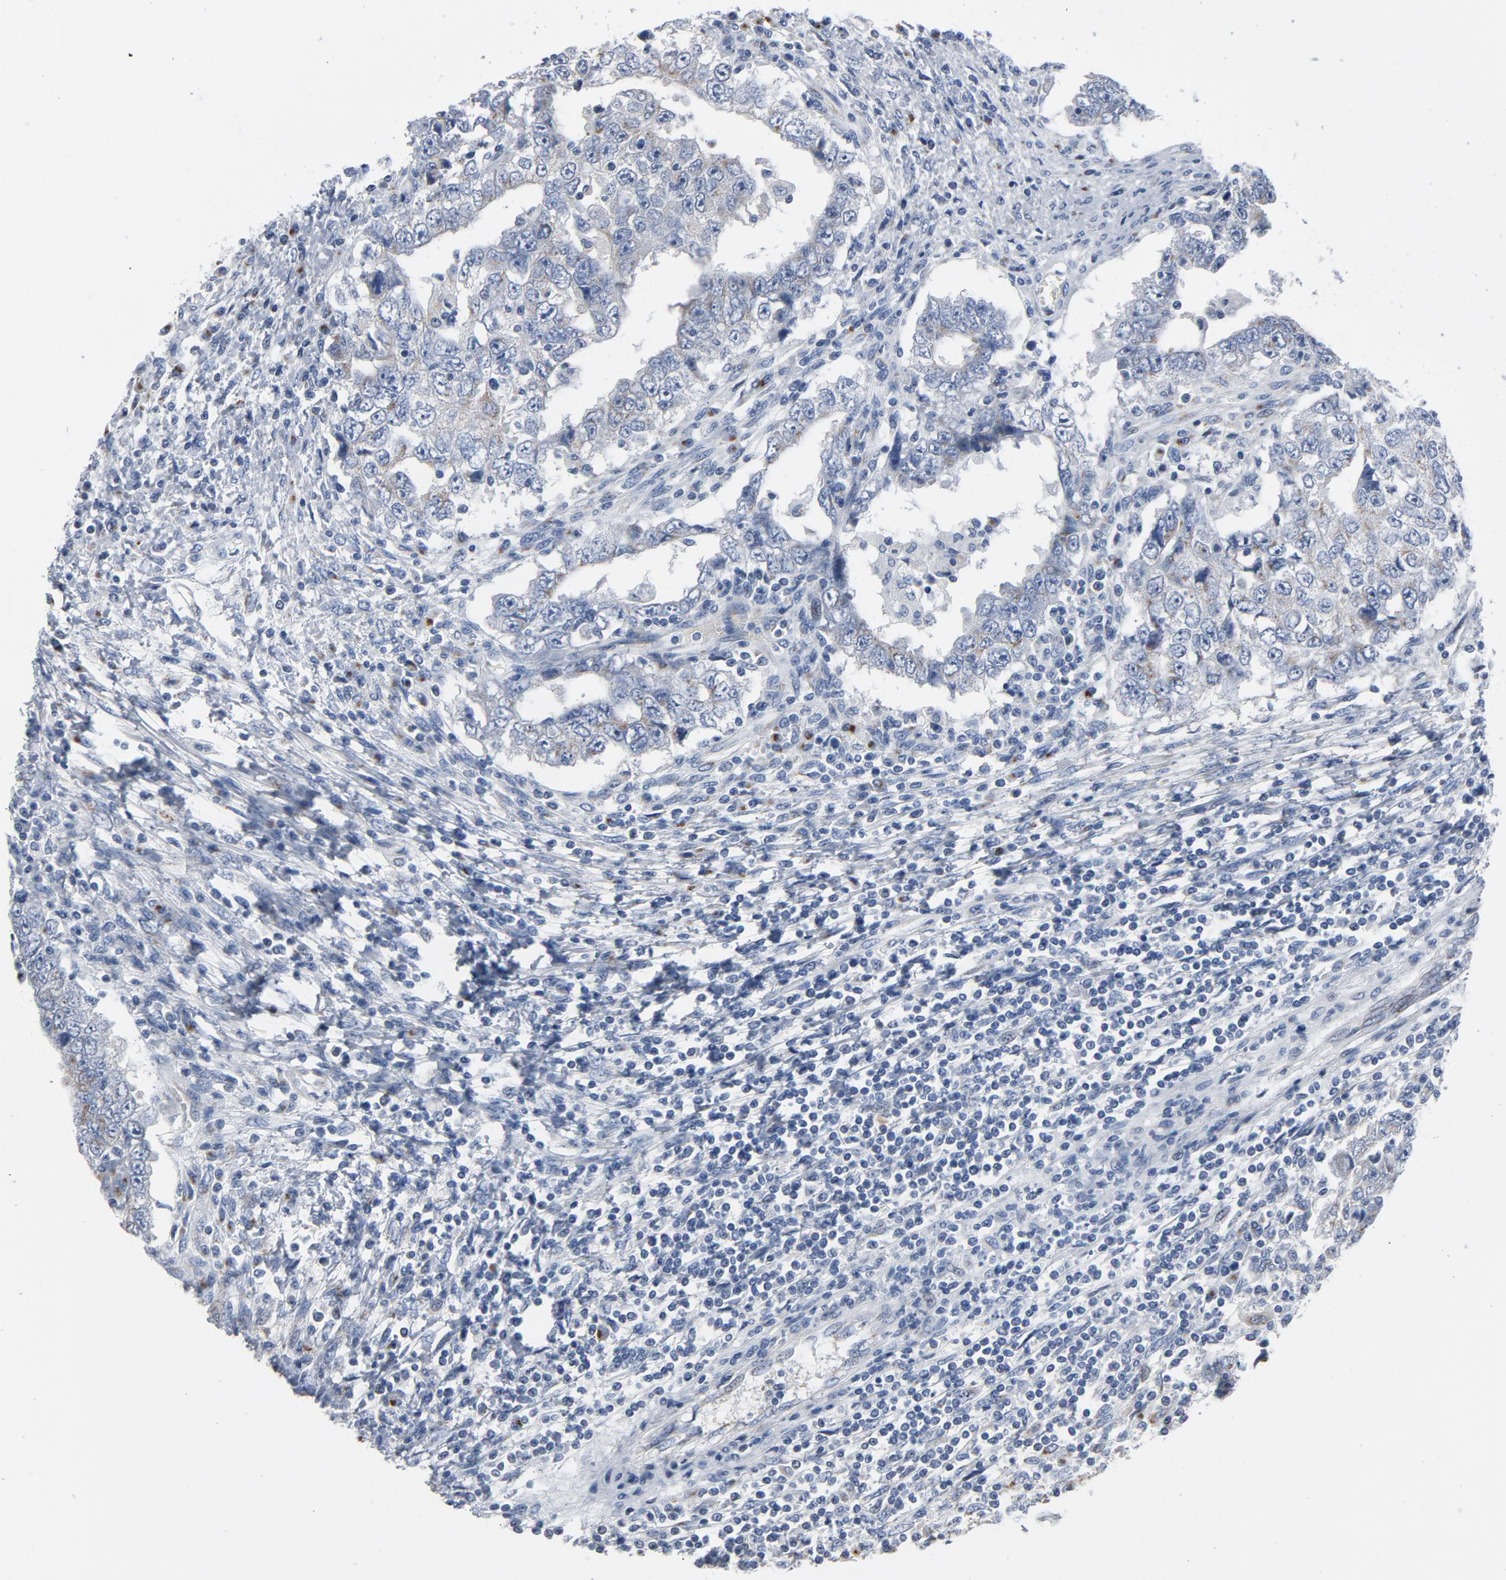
{"staining": {"intensity": "moderate", "quantity": "<25%", "location": "cytoplasmic/membranous"}, "tissue": "testis cancer", "cell_type": "Tumor cells", "image_type": "cancer", "snomed": [{"axis": "morphology", "description": "Carcinoma, Embryonal, NOS"}, {"axis": "topography", "description": "Testis"}], "caption": "There is low levels of moderate cytoplasmic/membranous positivity in tumor cells of testis embryonal carcinoma, as demonstrated by immunohistochemical staining (brown color).", "gene": "YIPF6", "patient": {"sex": "male", "age": 26}}